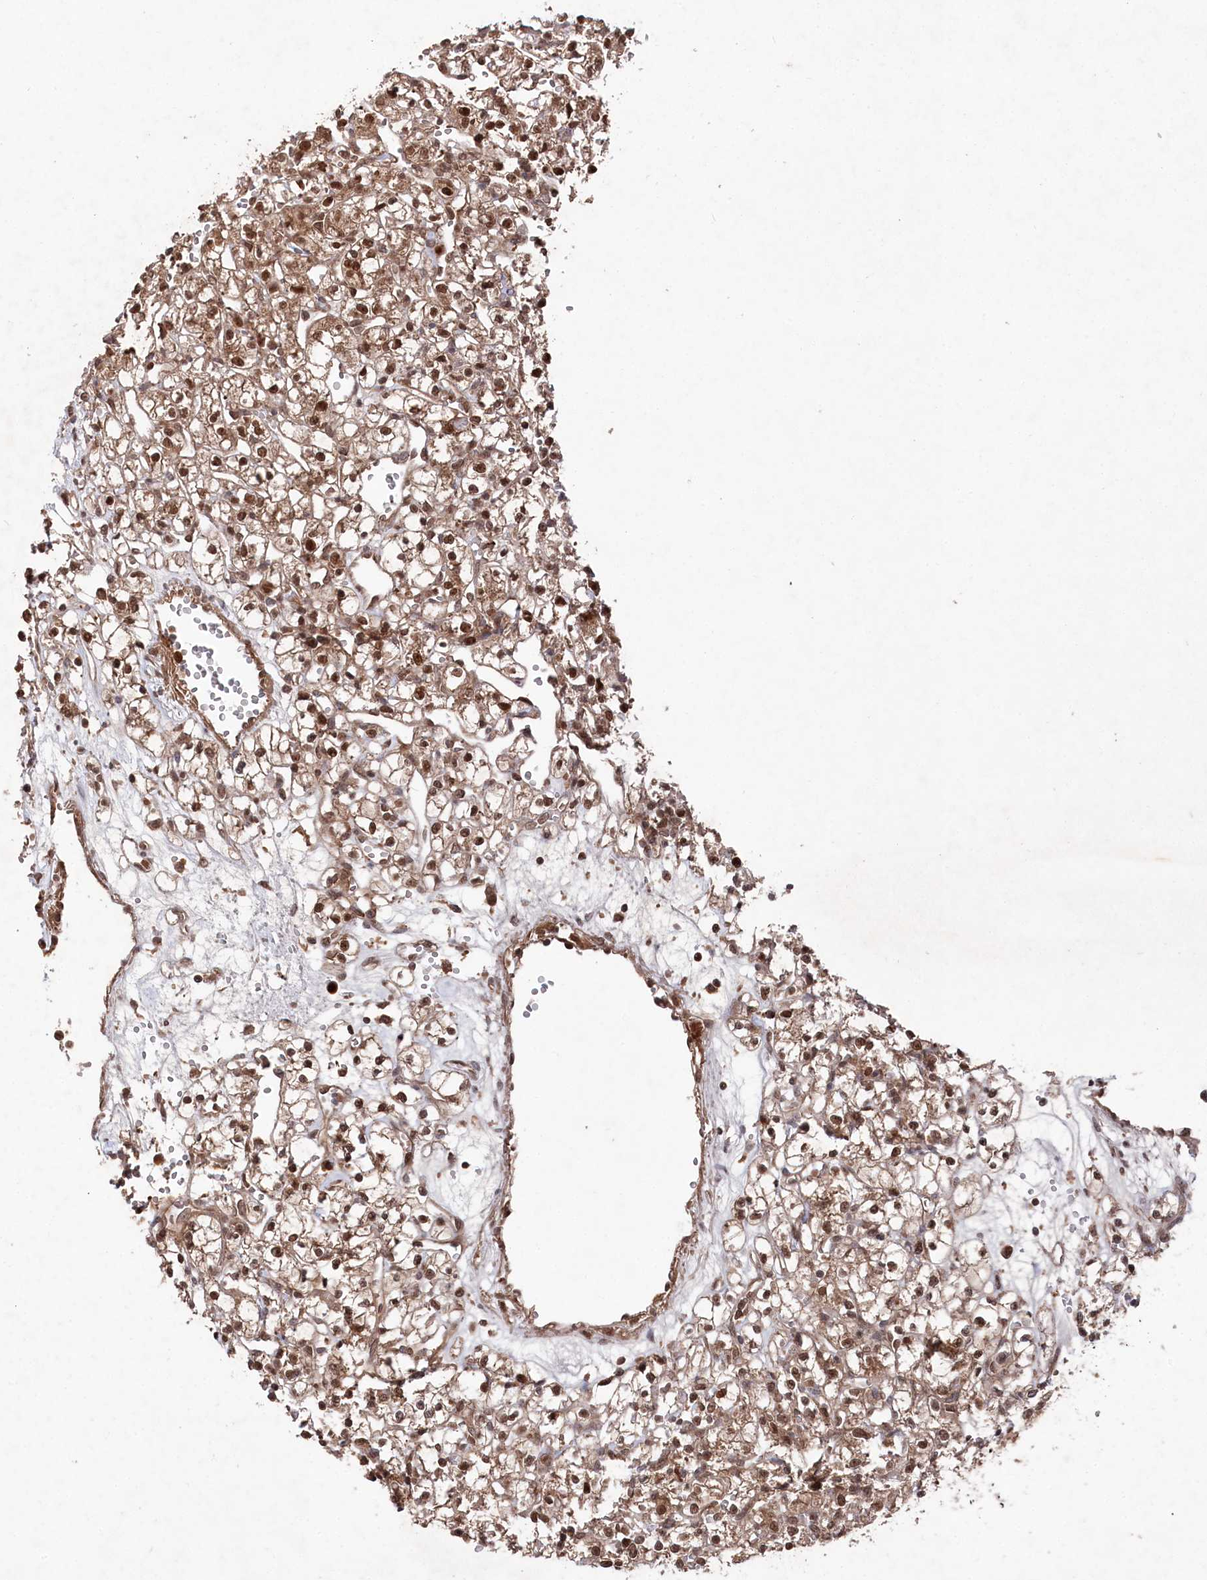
{"staining": {"intensity": "moderate", "quantity": ">75%", "location": "cytoplasmic/membranous,nuclear"}, "tissue": "renal cancer", "cell_type": "Tumor cells", "image_type": "cancer", "snomed": [{"axis": "morphology", "description": "Adenocarcinoma, NOS"}, {"axis": "topography", "description": "Kidney"}], "caption": "This is a histology image of immunohistochemistry staining of adenocarcinoma (renal), which shows moderate staining in the cytoplasmic/membranous and nuclear of tumor cells.", "gene": "BORCS7", "patient": {"sex": "female", "age": 59}}